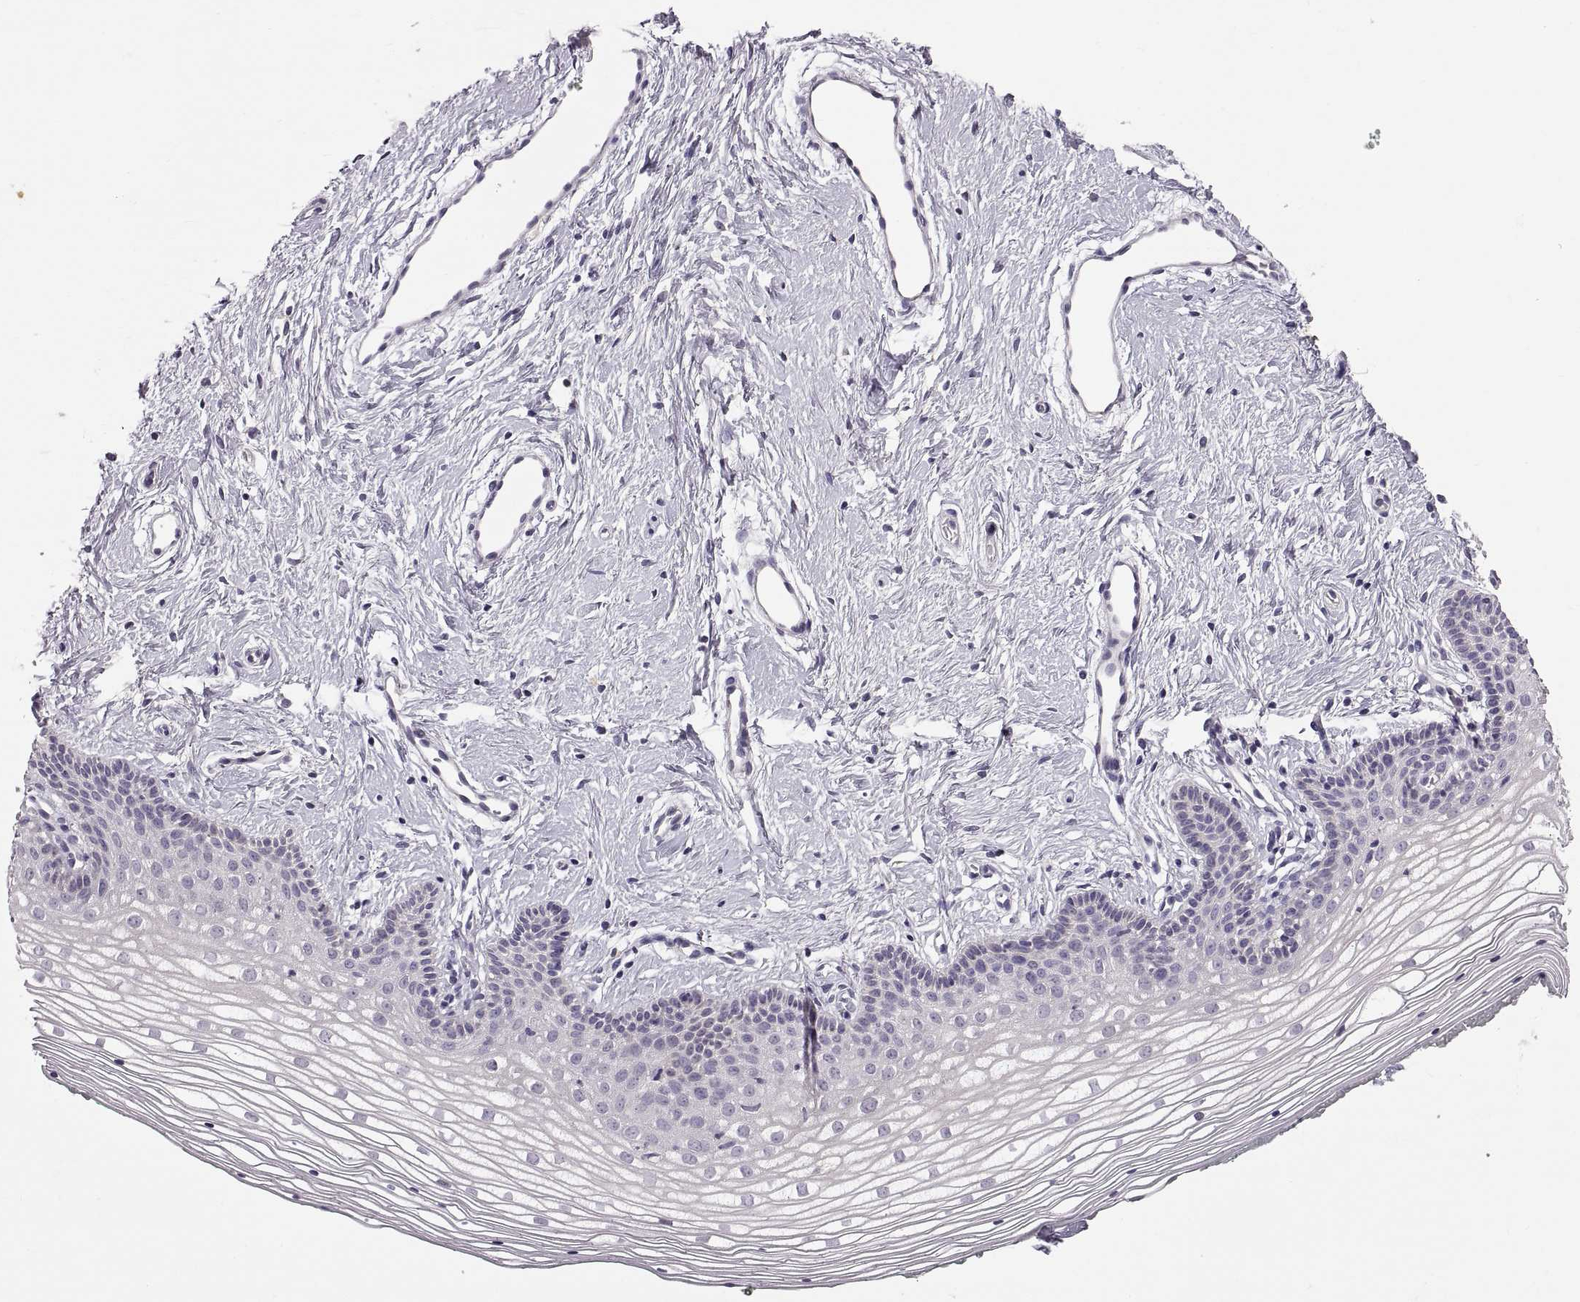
{"staining": {"intensity": "negative", "quantity": "none", "location": "none"}, "tissue": "vagina", "cell_type": "Squamous epithelial cells", "image_type": "normal", "snomed": [{"axis": "morphology", "description": "Normal tissue, NOS"}, {"axis": "topography", "description": "Vagina"}], "caption": "High power microscopy micrograph of an immunohistochemistry (IHC) photomicrograph of normal vagina, revealing no significant positivity in squamous epithelial cells. Brightfield microscopy of immunohistochemistry (IHC) stained with DAB (3,3'-diaminobenzidine) (brown) and hematoxylin (blue), captured at high magnification.", "gene": "WFDC8", "patient": {"sex": "female", "age": 36}}